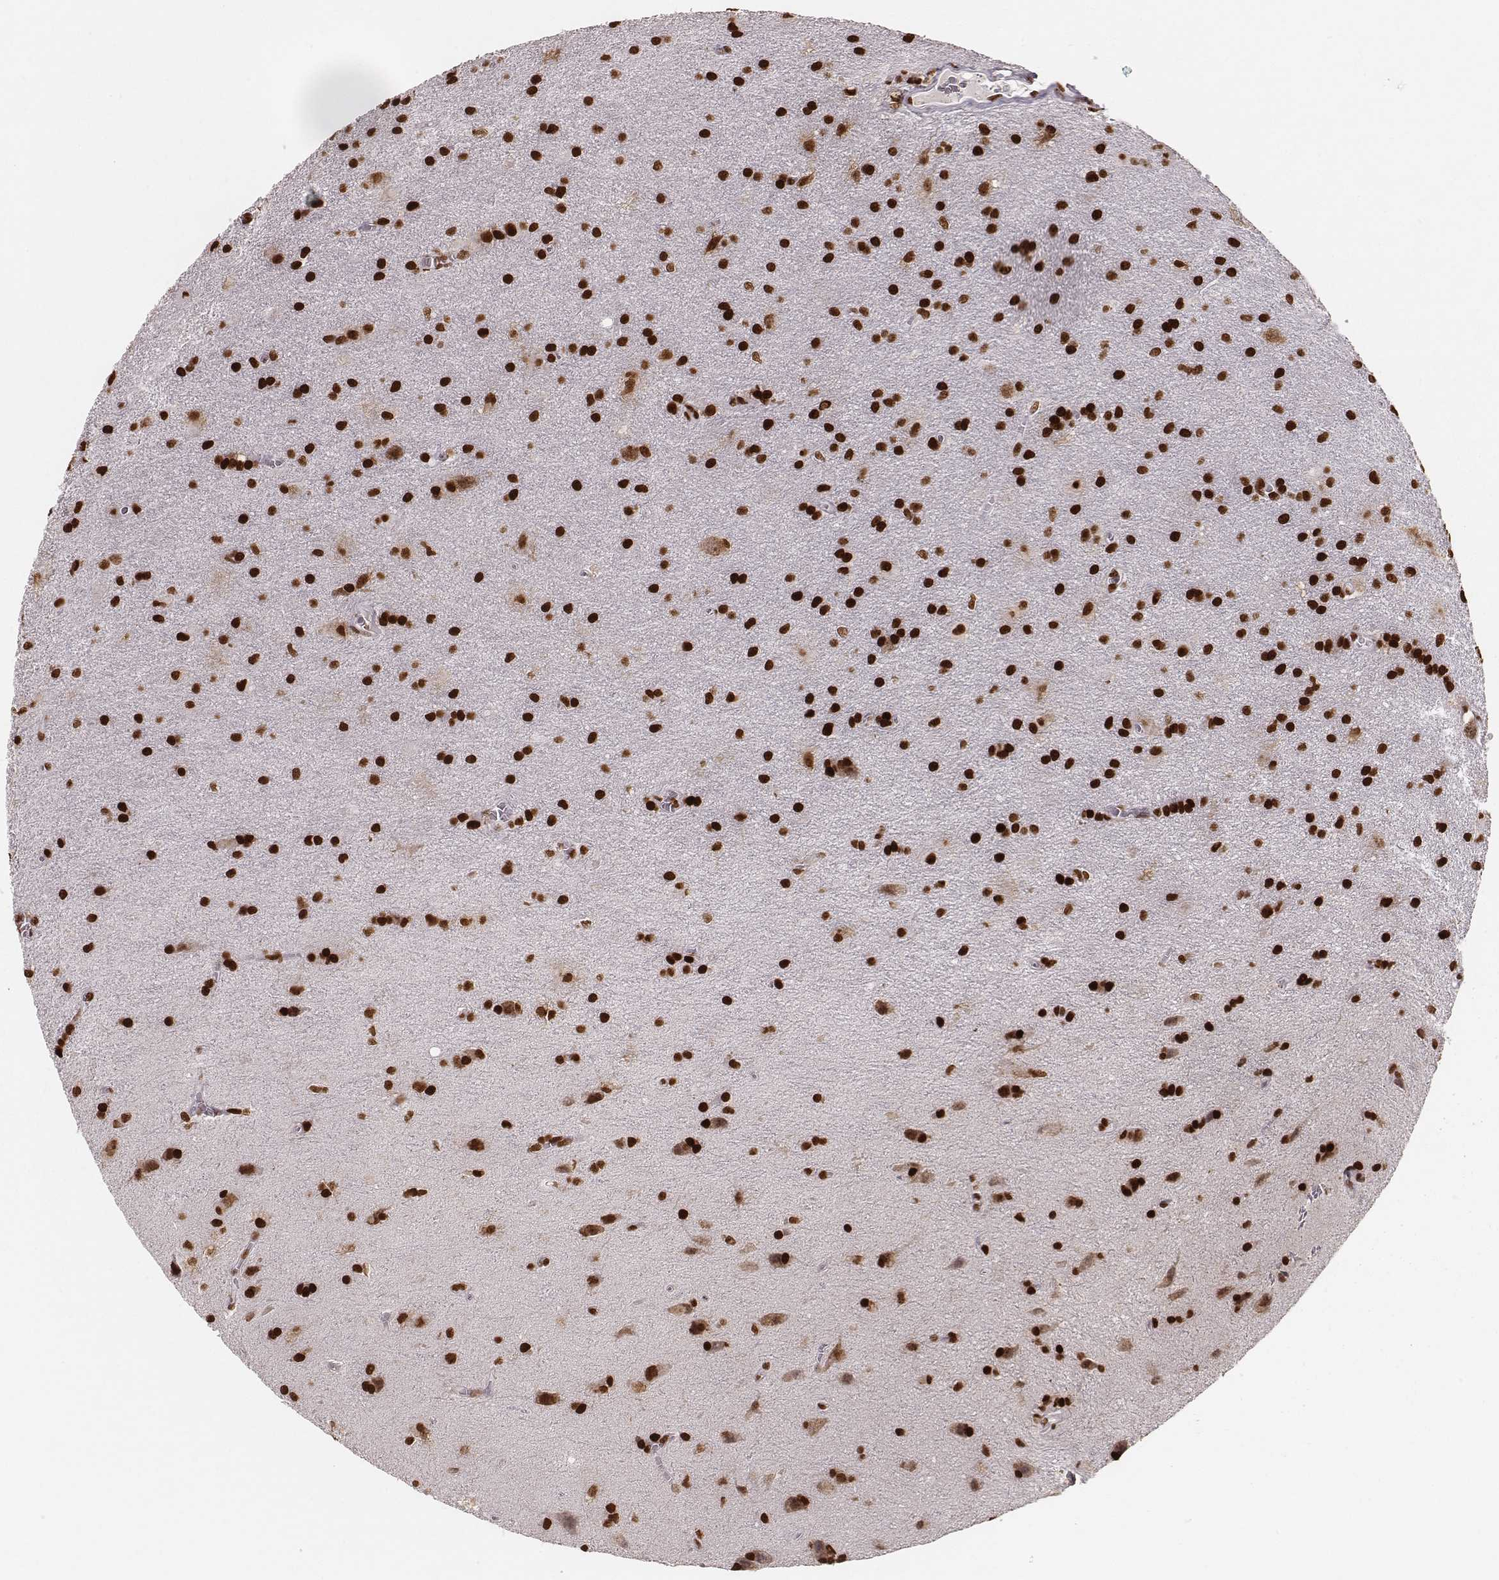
{"staining": {"intensity": "strong", "quantity": ">75%", "location": "nuclear"}, "tissue": "glioma", "cell_type": "Tumor cells", "image_type": "cancer", "snomed": [{"axis": "morphology", "description": "Glioma, malignant, Low grade"}, {"axis": "topography", "description": "Brain"}], "caption": "This image demonstrates immunohistochemistry (IHC) staining of malignant glioma (low-grade), with high strong nuclear expression in approximately >75% of tumor cells.", "gene": "PARP1", "patient": {"sex": "male", "age": 58}}